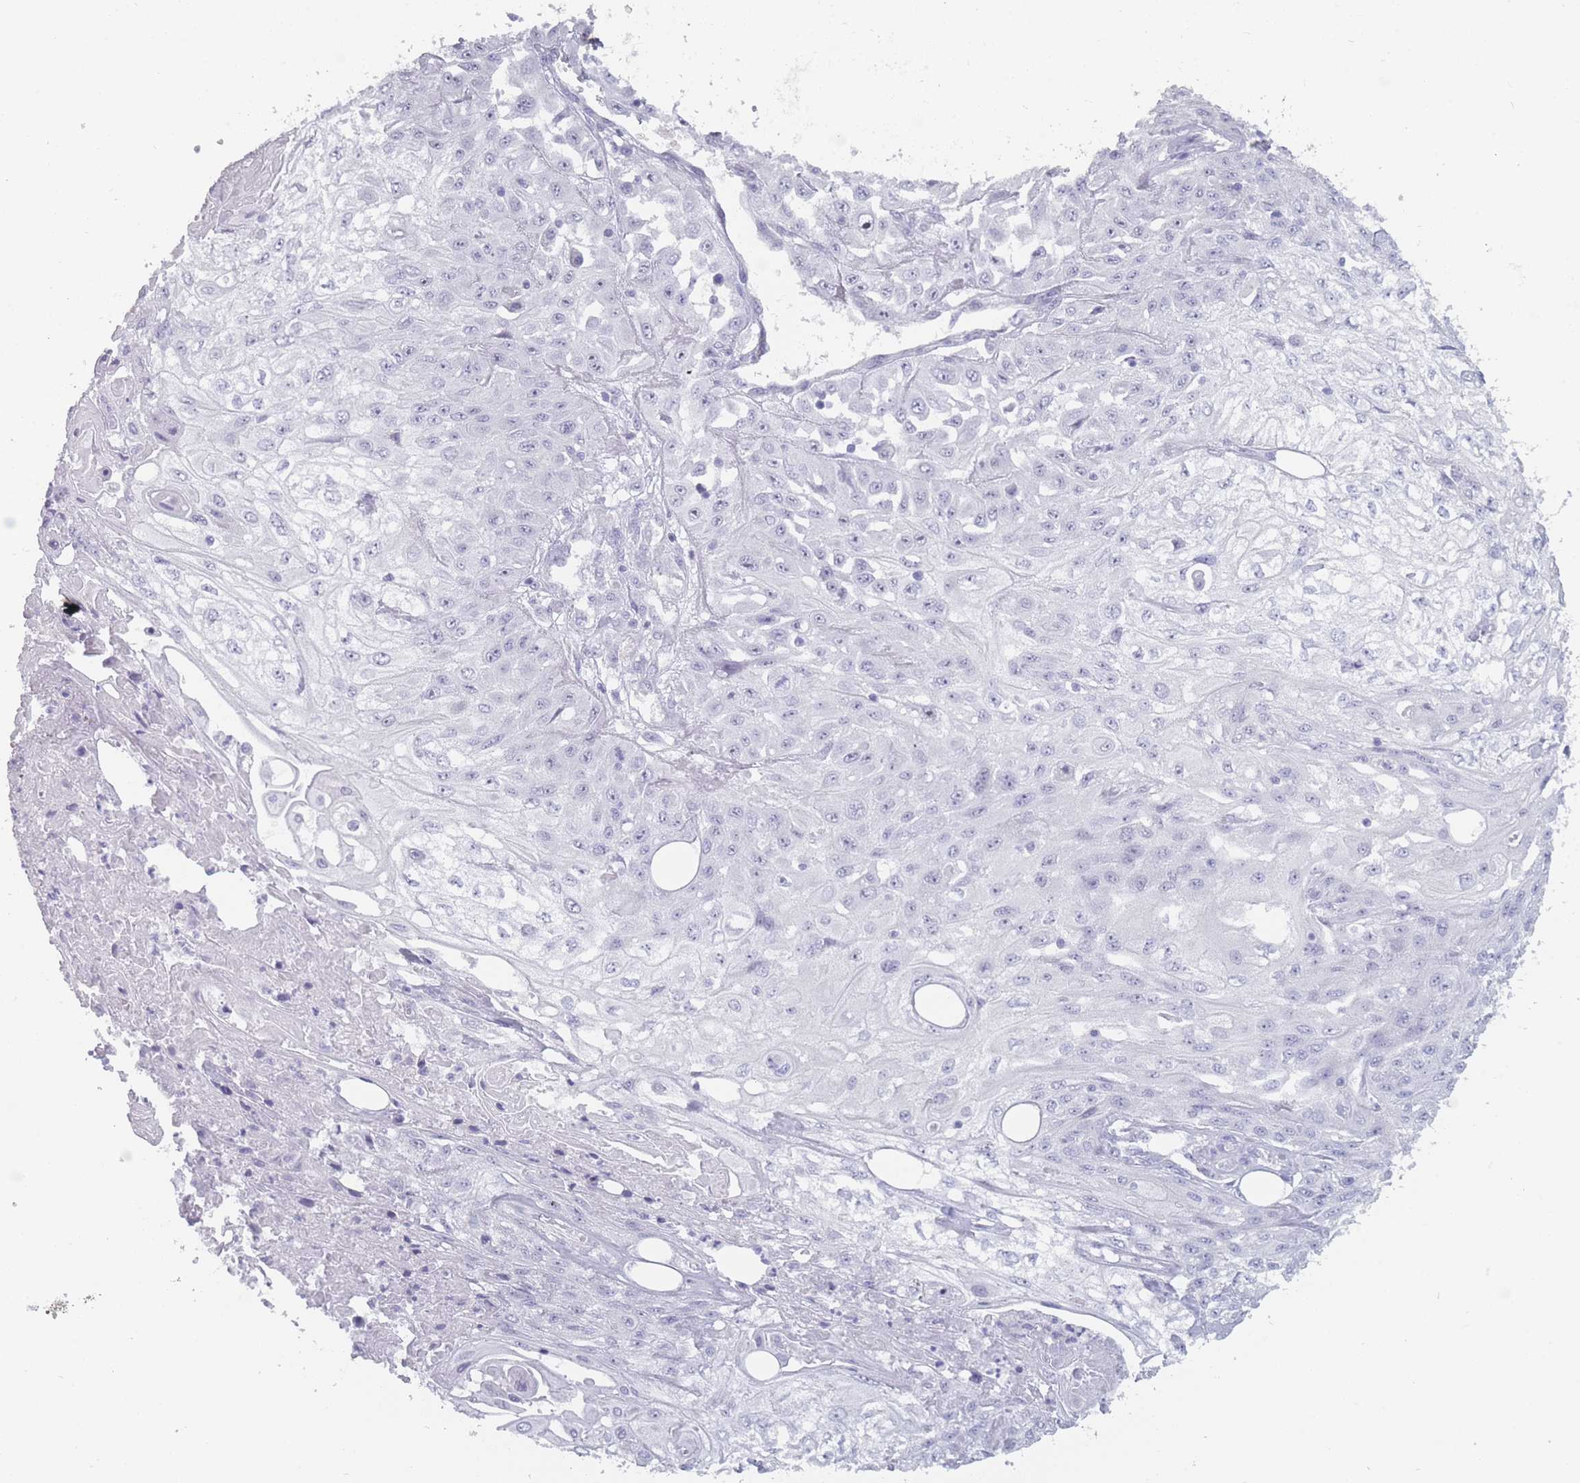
{"staining": {"intensity": "negative", "quantity": "none", "location": "none"}, "tissue": "skin cancer", "cell_type": "Tumor cells", "image_type": "cancer", "snomed": [{"axis": "morphology", "description": "Squamous cell carcinoma, NOS"}, {"axis": "morphology", "description": "Squamous cell carcinoma, metastatic, NOS"}, {"axis": "topography", "description": "Skin"}, {"axis": "topography", "description": "Lymph node"}], "caption": "The immunohistochemistry micrograph has no significant staining in tumor cells of skin cancer tissue.", "gene": "ROS1", "patient": {"sex": "male", "age": 75}}